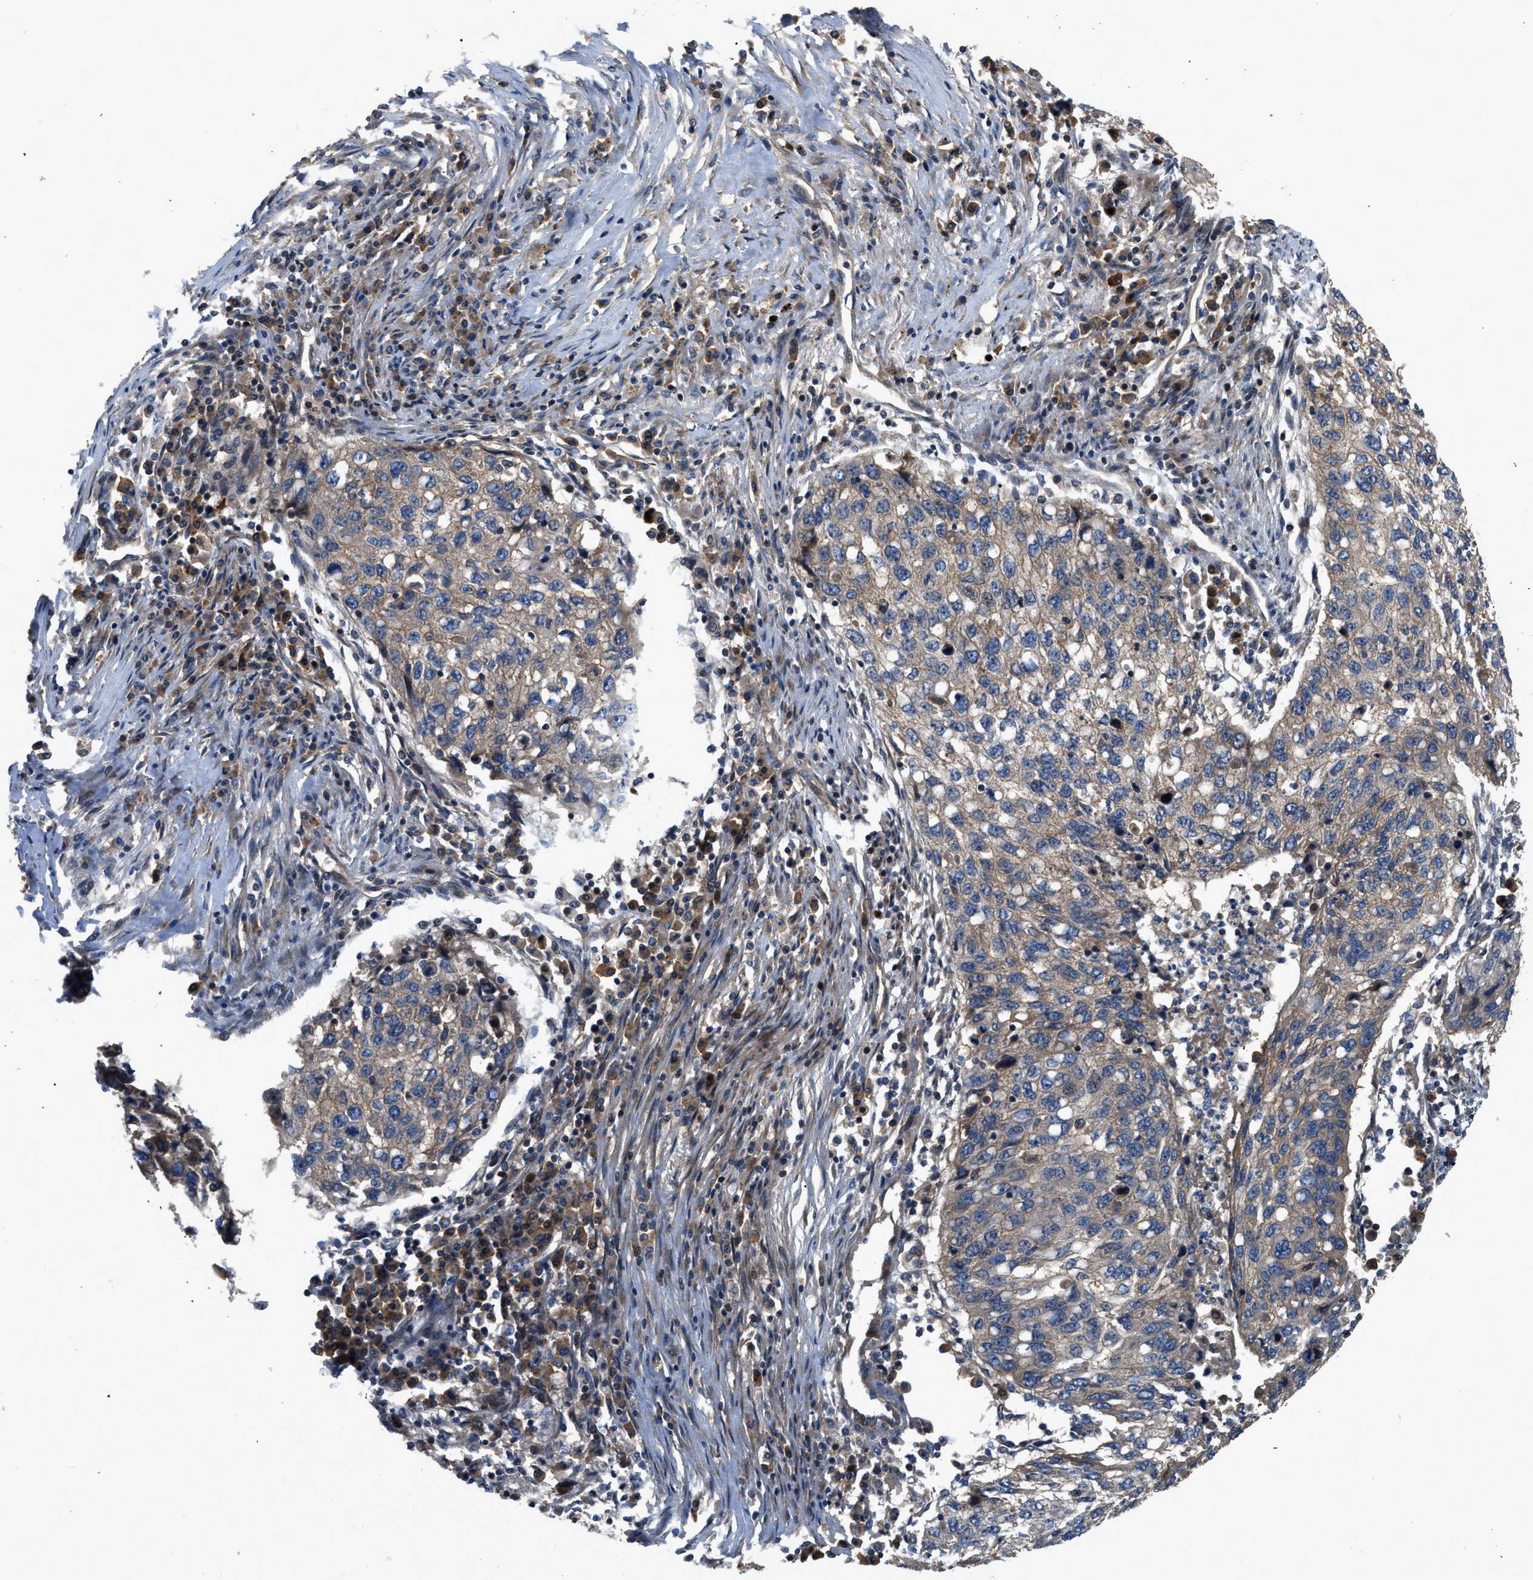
{"staining": {"intensity": "weak", "quantity": "25%-75%", "location": "cytoplasmic/membranous"}, "tissue": "lung cancer", "cell_type": "Tumor cells", "image_type": "cancer", "snomed": [{"axis": "morphology", "description": "Squamous cell carcinoma, NOS"}, {"axis": "topography", "description": "Lung"}], "caption": "Lung cancer was stained to show a protein in brown. There is low levels of weak cytoplasmic/membranous expression in about 25%-75% of tumor cells.", "gene": "CNNM3", "patient": {"sex": "female", "age": 63}}